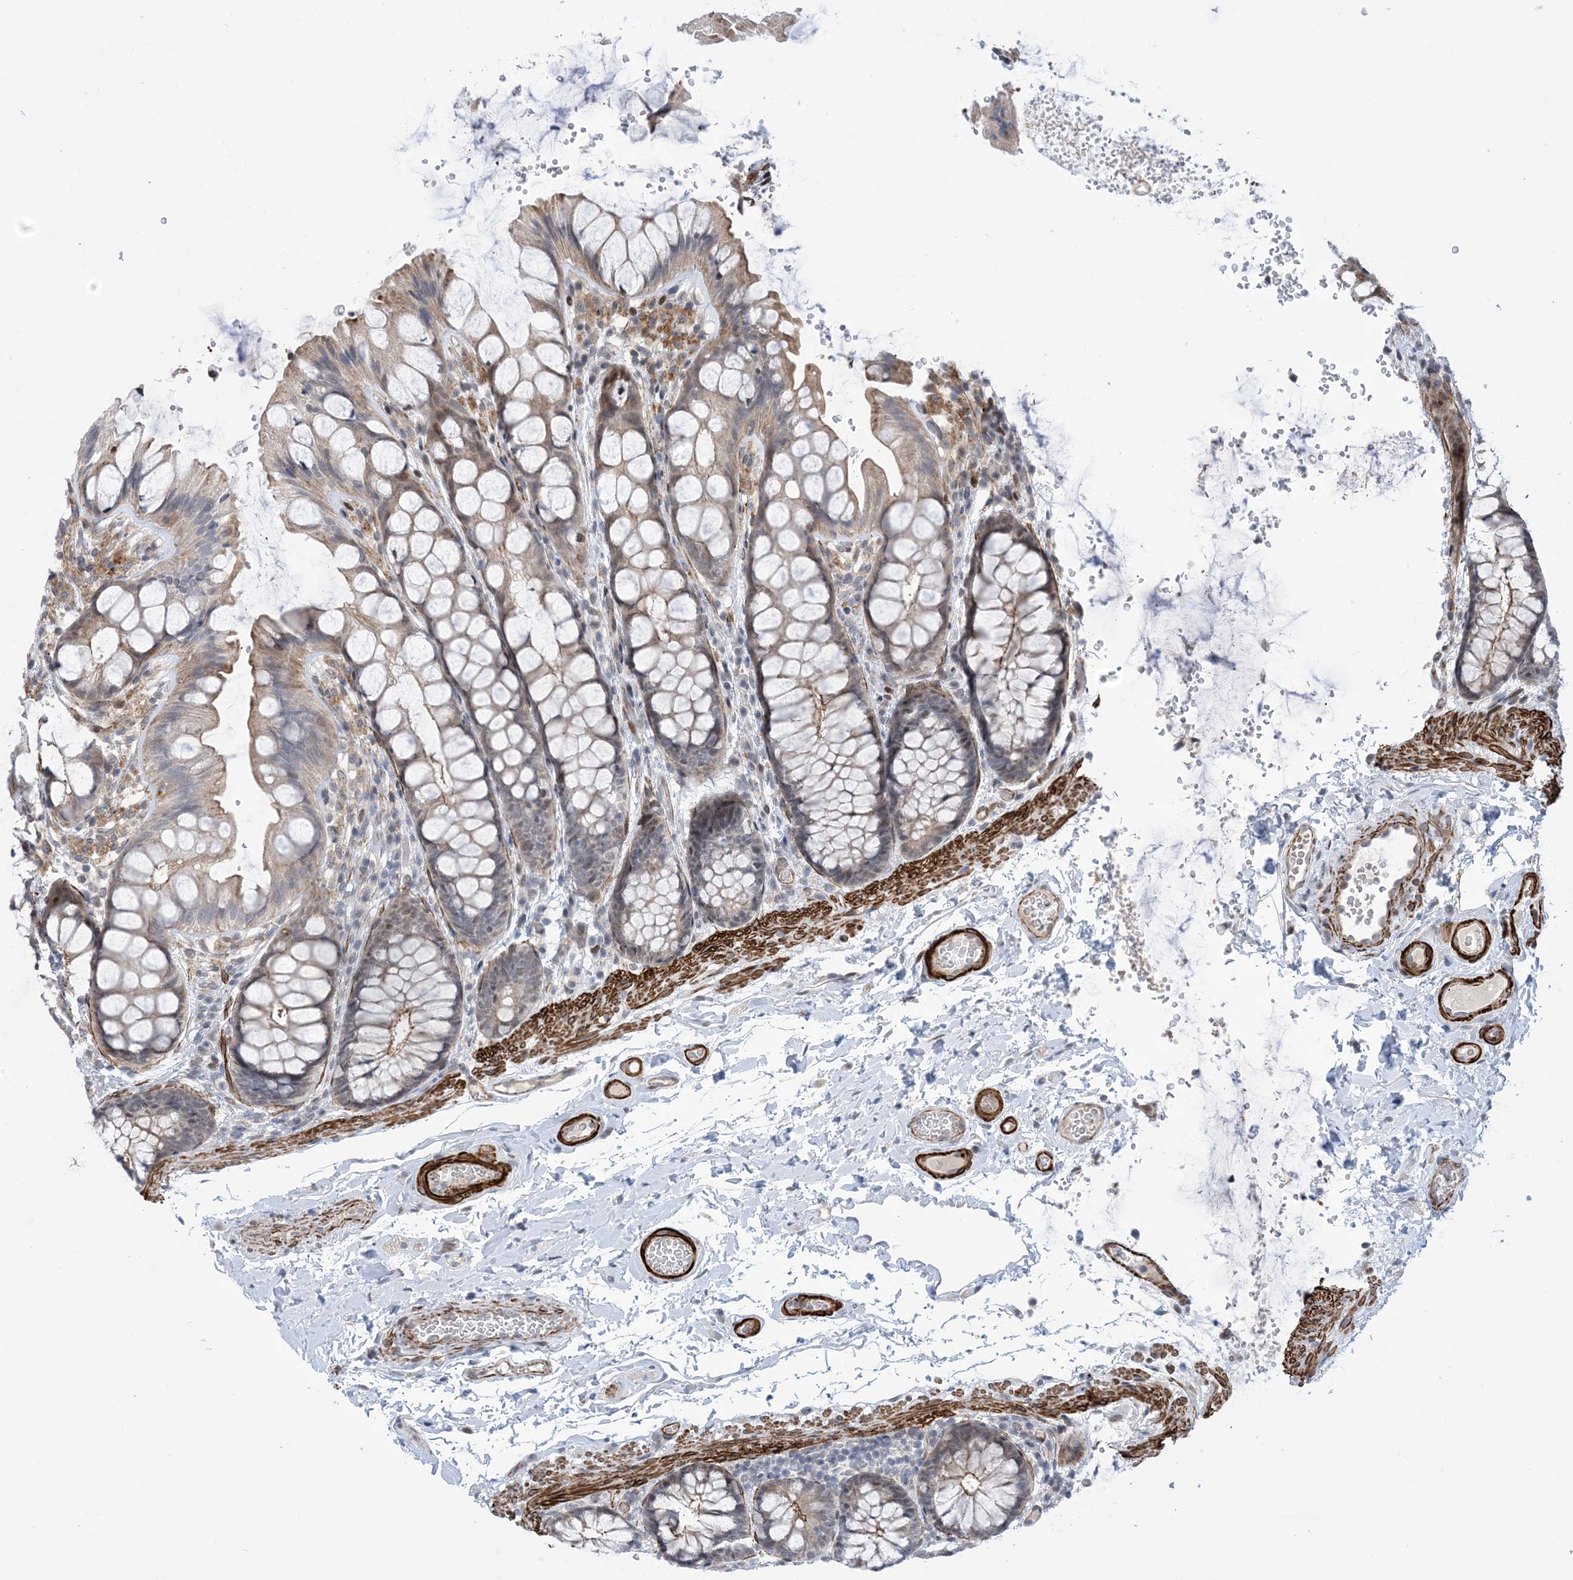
{"staining": {"intensity": "strong", "quantity": ">75%", "location": "cytoplasmic/membranous"}, "tissue": "colon", "cell_type": "Endothelial cells", "image_type": "normal", "snomed": [{"axis": "morphology", "description": "Normal tissue, NOS"}, {"axis": "topography", "description": "Colon"}], "caption": "A micrograph showing strong cytoplasmic/membranous positivity in about >75% of endothelial cells in benign colon, as visualized by brown immunohistochemical staining.", "gene": "ZNF8", "patient": {"sex": "male", "age": 47}}